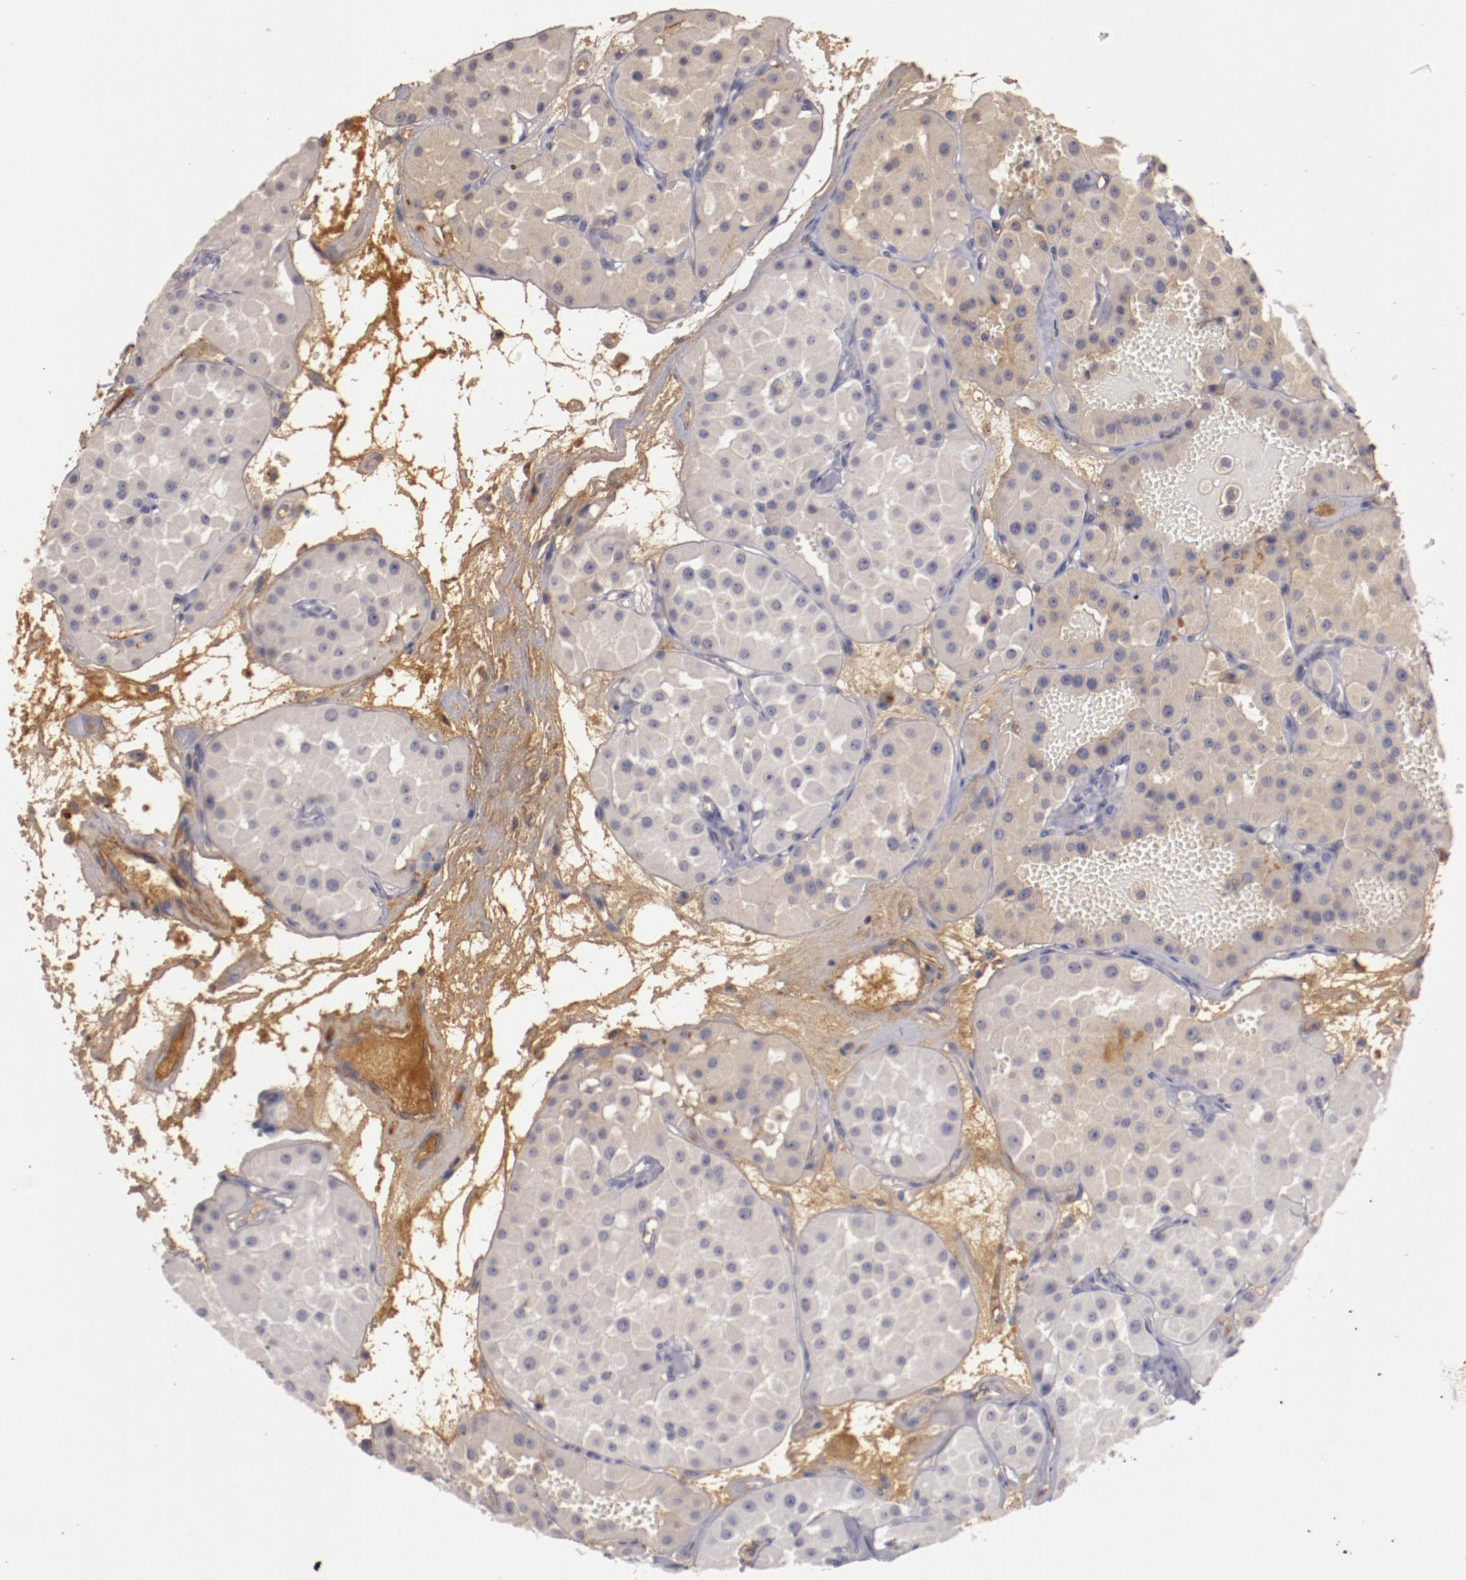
{"staining": {"intensity": "weak", "quantity": "<25%", "location": "cytoplasmic/membranous"}, "tissue": "renal cancer", "cell_type": "Tumor cells", "image_type": "cancer", "snomed": [{"axis": "morphology", "description": "Adenocarcinoma, uncertain malignant potential"}, {"axis": "topography", "description": "Kidney"}], "caption": "Adenocarcinoma,  uncertain malignant potential (renal) was stained to show a protein in brown. There is no significant staining in tumor cells. (DAB (3,3'-diaminobenzidine) immunohistochemistry (IHC), high magnification).", "gene": "MBL2", "patient": {"sex": "male", "age": 63}}